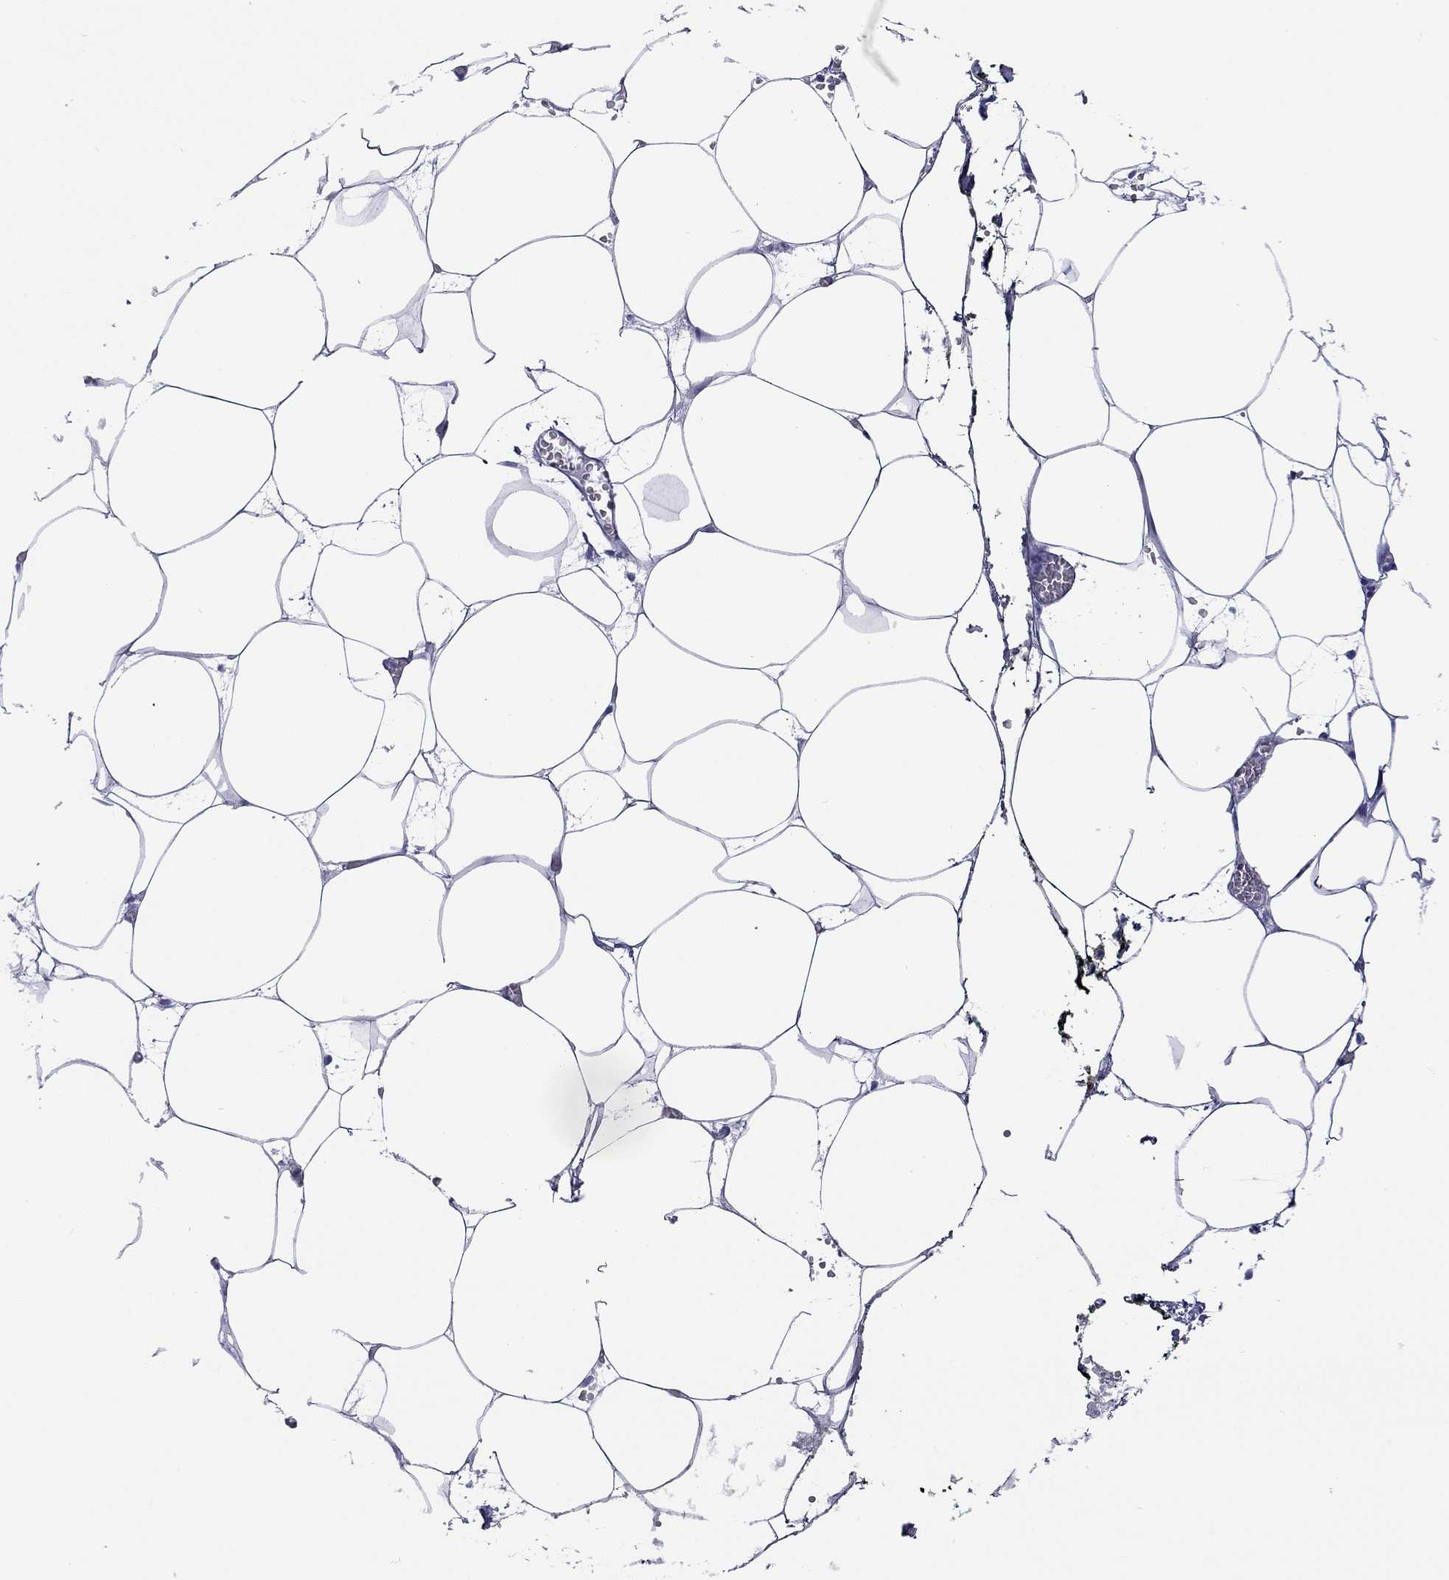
{"staining": {"intensity": "negative", "quantity": "none", "location": "none"}, "tissue": "adipose tissue", "cell_type": "Adipocytes", "image_type": "normal", "snomed": [{"axis": "morphology", "description": "Normal tissue, NOS"}, {"axis": "topography", "description": "Adipose tissue"}, {"axis": "topography", "description": "Pancreas"}, {"axis": "topography", "description": "Peripheral nerve tissue"}], "caption": "IHC histopathology image of benign adipose tissue stained for a protein (brown), which shows no positivity in adipocytes.", "gene": "VSIG10", "patient": {"sex": "female", "age": 58}}